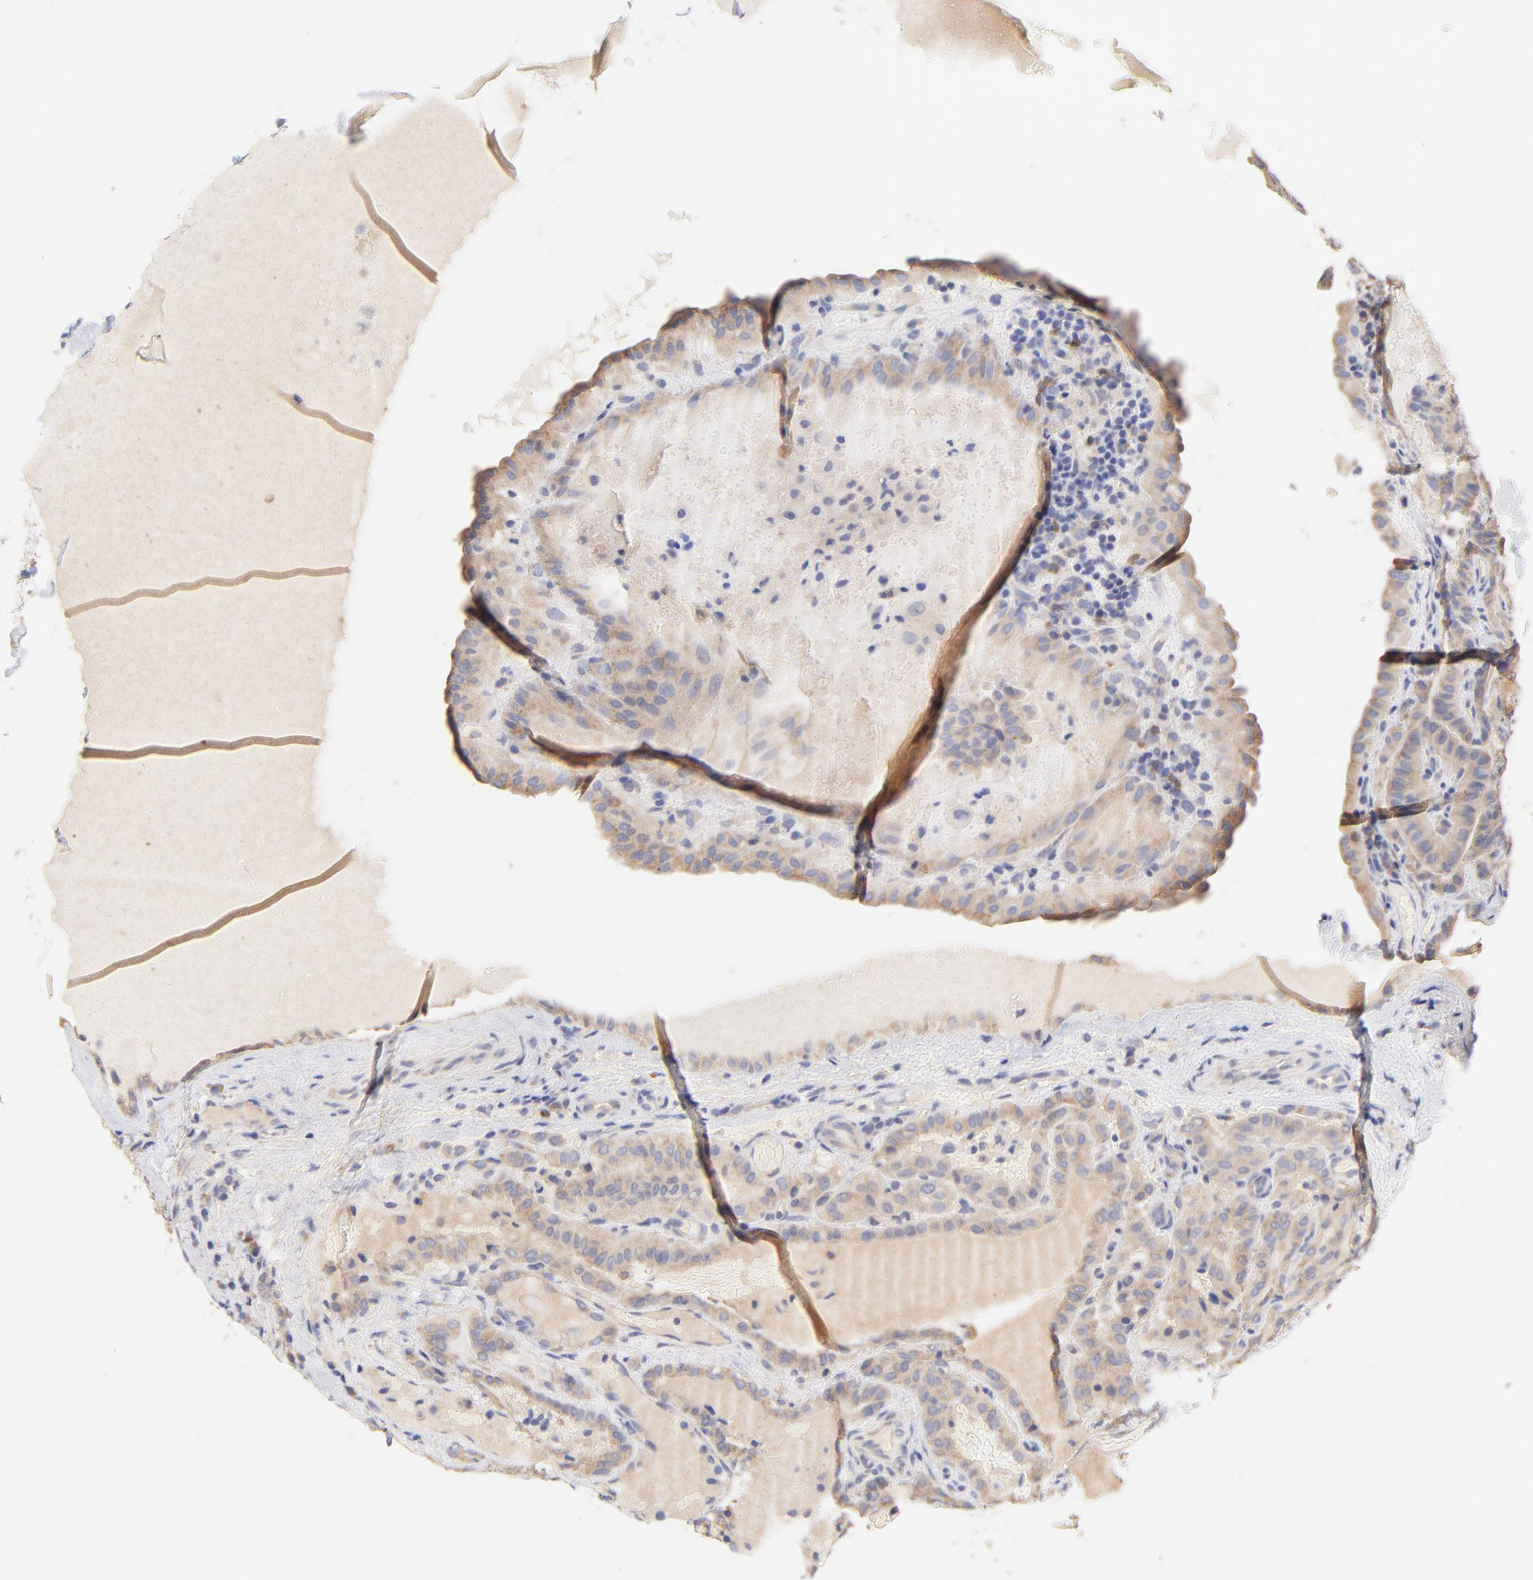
{"staining": {"intensity": "weak", "quantity": ">75%", "location": "cytoplasmic/membranous"}, "tissue": "thyroid cancer", "cell_type": "Tumor cells", "image_type": "cancer", "snomed": [{"axis": "morphology", "description": "Papillary adenocarcinoma, NOS"}, {"axis": "topography", "description": "Thyroid gland"}], "caption": "Tumor cells demonstrate weak cytoplasmic/membranous expression in about >75% of cells in papillary adenocarcinoma (thyroid). The staining was performed using DAB, with brown indicating positive protein expression. Nuclei are stained blue with hematoxylin.", "gene": "TNFRSF13C", "patient": {"sex": "male", "age": 77}}